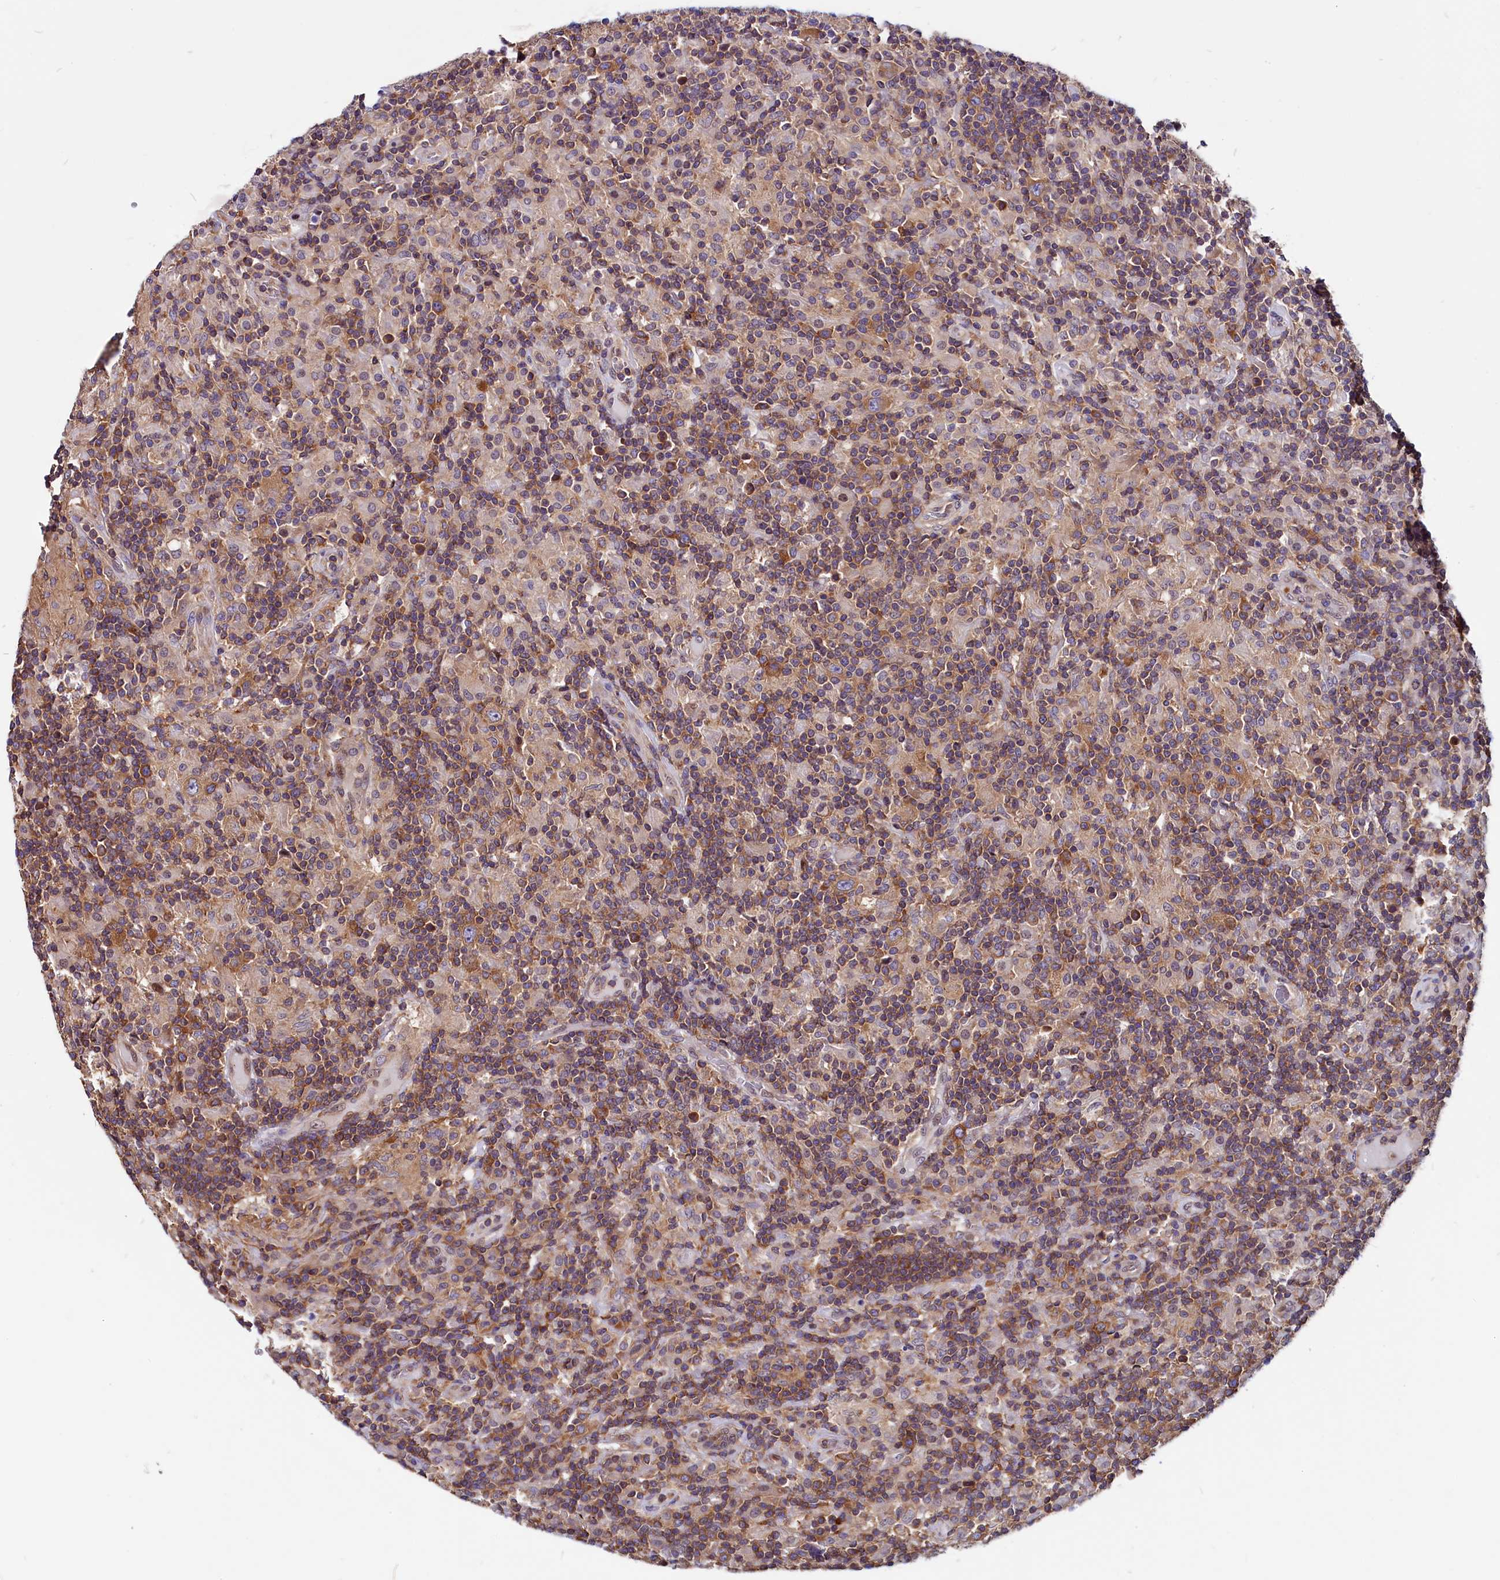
{"staining": {"intensity": "moderate", "quantity": ">75%", "location": "cytoplasmic/membranous"}, "tissue": "lymphoma", "cell_type": "Tumor cells", "image_type": "cancer", "snomed": [{"axis": "morphology", "description": "Hodgkin's disease, NOS"}, {"axis": "topography", "description": "Lymph node"}], "caption": "The immunohistochemical stain labels moderate cytoplasmic/membranous positivity in tumor cells of Hodgkin's disease tissue. The protein of interest is stained brown, and the nuclei are stained in blue (DAB IHC with brightfield microscopy, high magnification).", "gene": "EIF3G", "patient": {"sex": "male", "age": 70}}